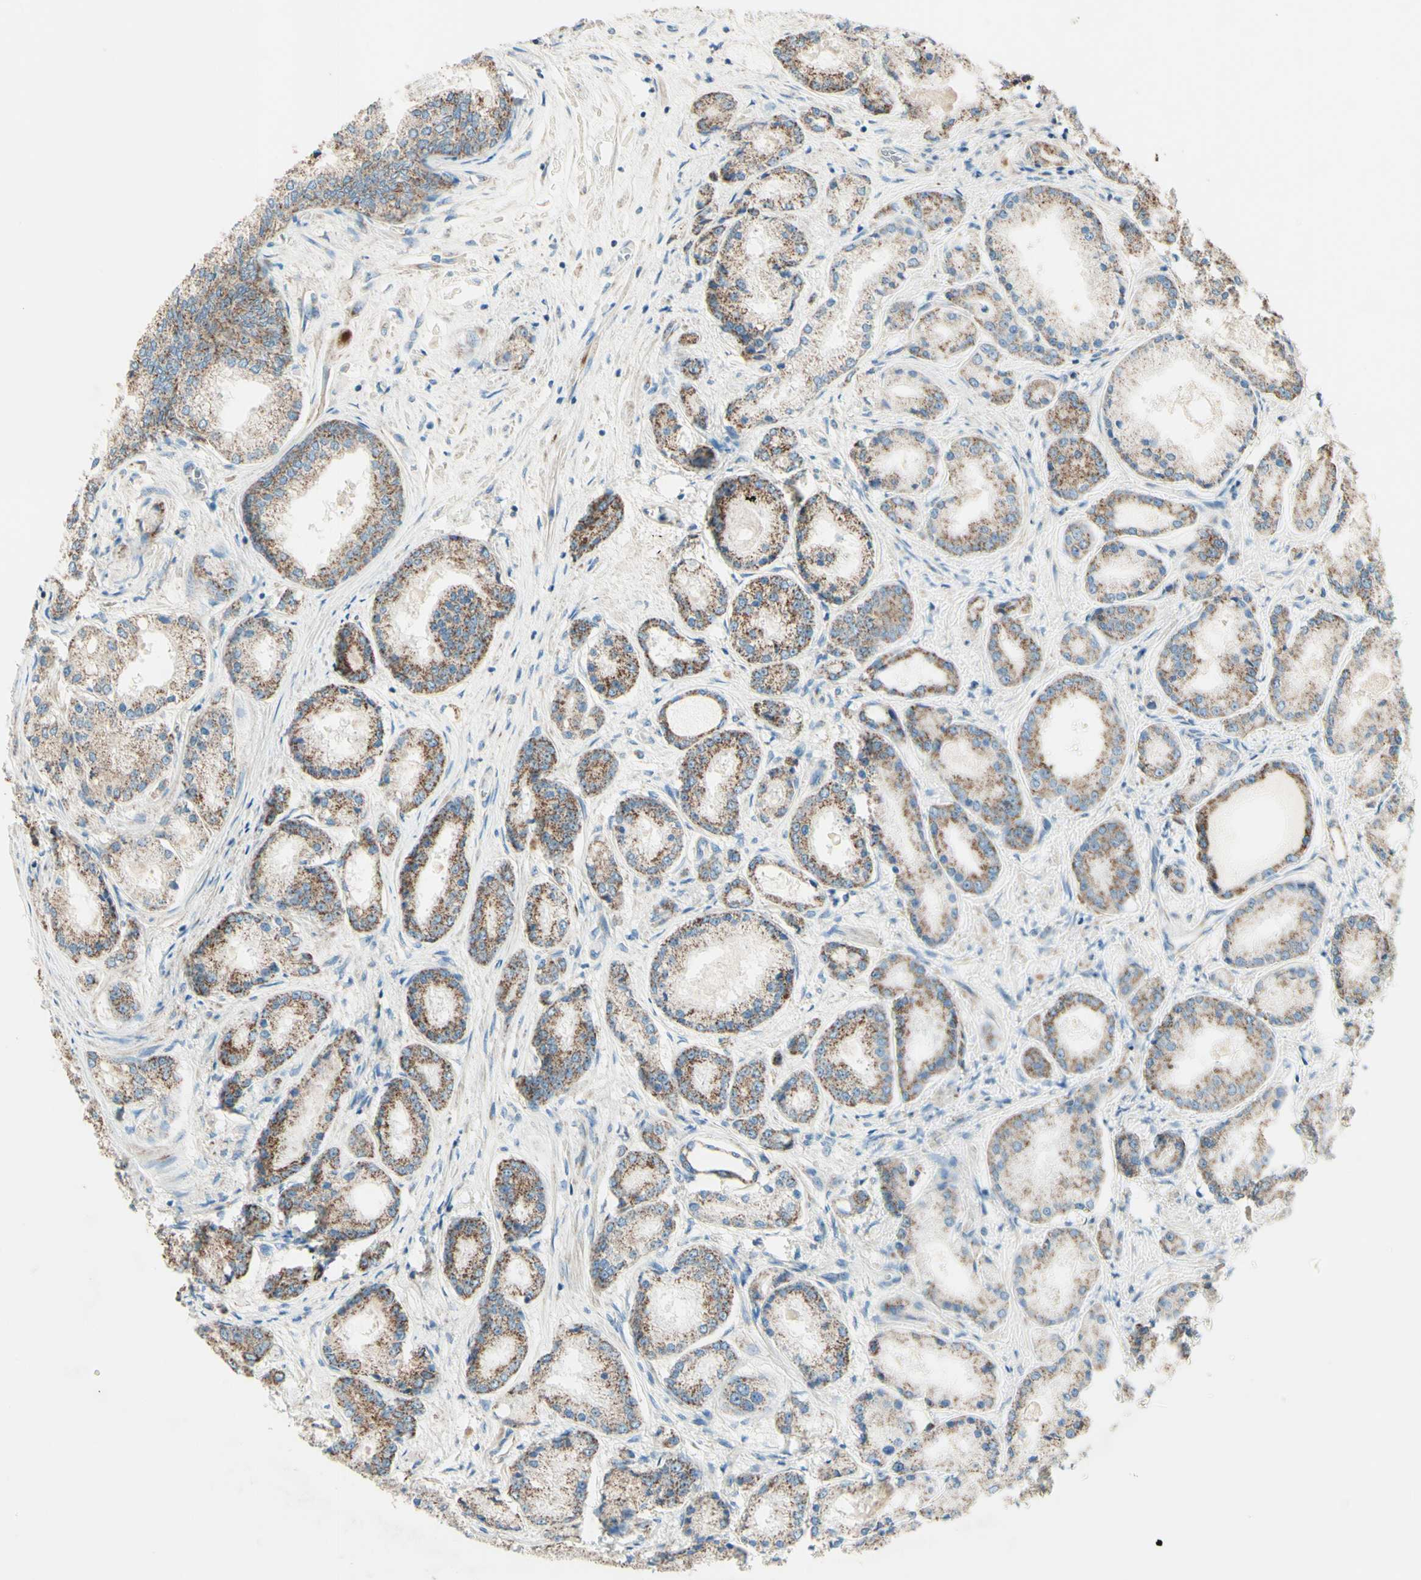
{"staining": {"intensity": "moderate", "quantity": ">75%", "location": "cytoplasmic/membranous"}, "tissue": "prostate cancer", "cell_type": "Tumor cells", "image_type": "cancer", "snomed": [{"axis": "morphology", "description": "Adenocarcinoma, High grade"}, {"axis": "topography", "description": "Prostate"}], "caption": "Immunohistochemical staining of human adenocarcinoma (high-grade) (prostate) reveals medium levels of moderate cytoplasmic/membranous positivity in approximately >75% of tumor cells.", "gene": "RHOT1", "patient": {"sex": "male", "age": 59}}